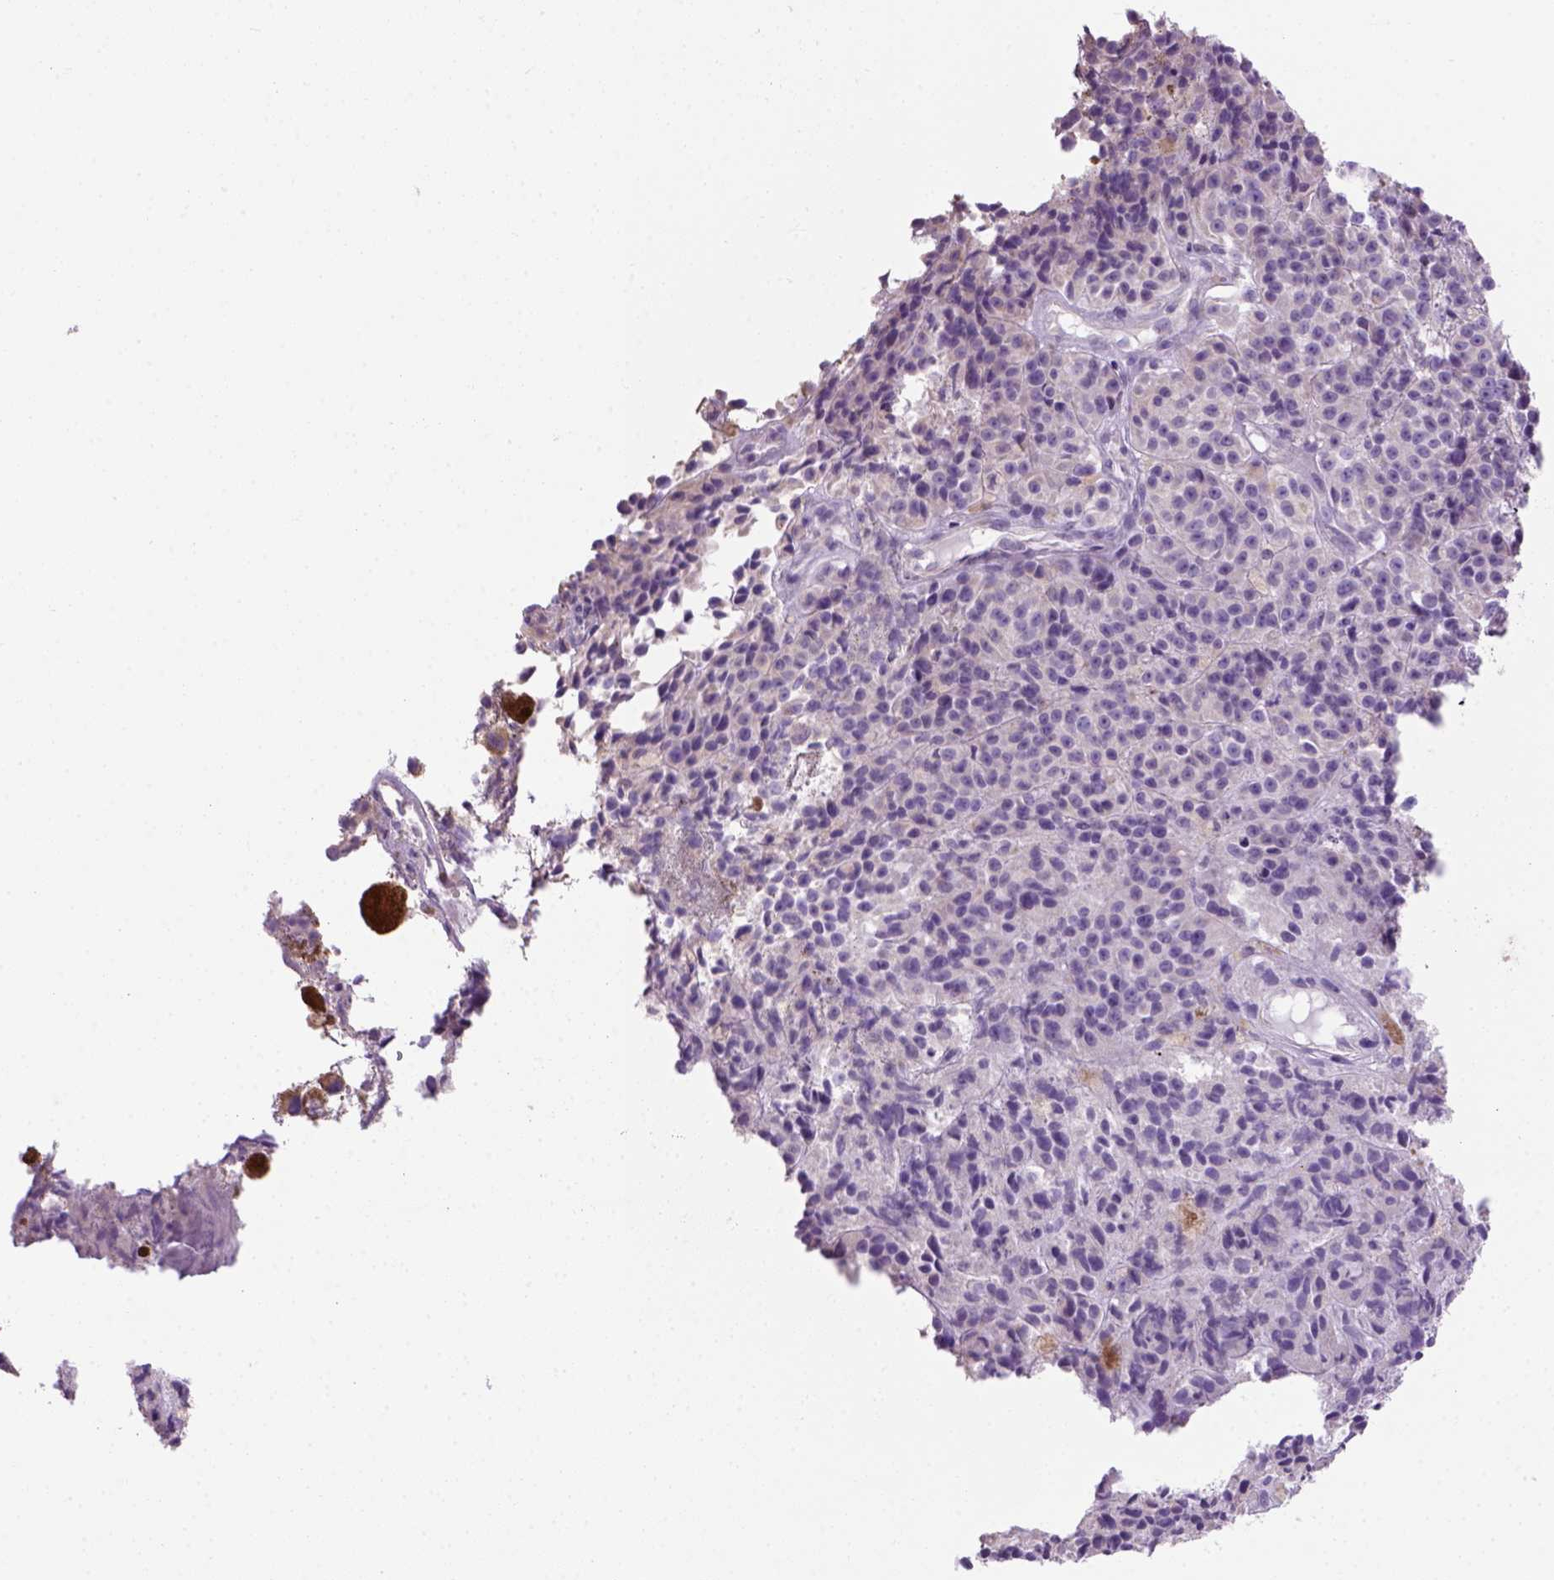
{"staining": {"intensity": "negative", "quantity": "none", "location": "none"}, "tissue": "melanoma", "cell_type": "Tumor cells", "image_type": "cancer", "snomed": [{"axis": "morphology", "description": "Malignant melanoma, NOS"}, {"axis": "topography", "description": "Skin"}], "caption": "Immunohistochemistry photomicrograph of malignant melanoma stained for a protein (brown), which reveals no expression in tumor cells.", "gene": "ARHGEF33", "patient": {"sex": "female", "age": 58}}